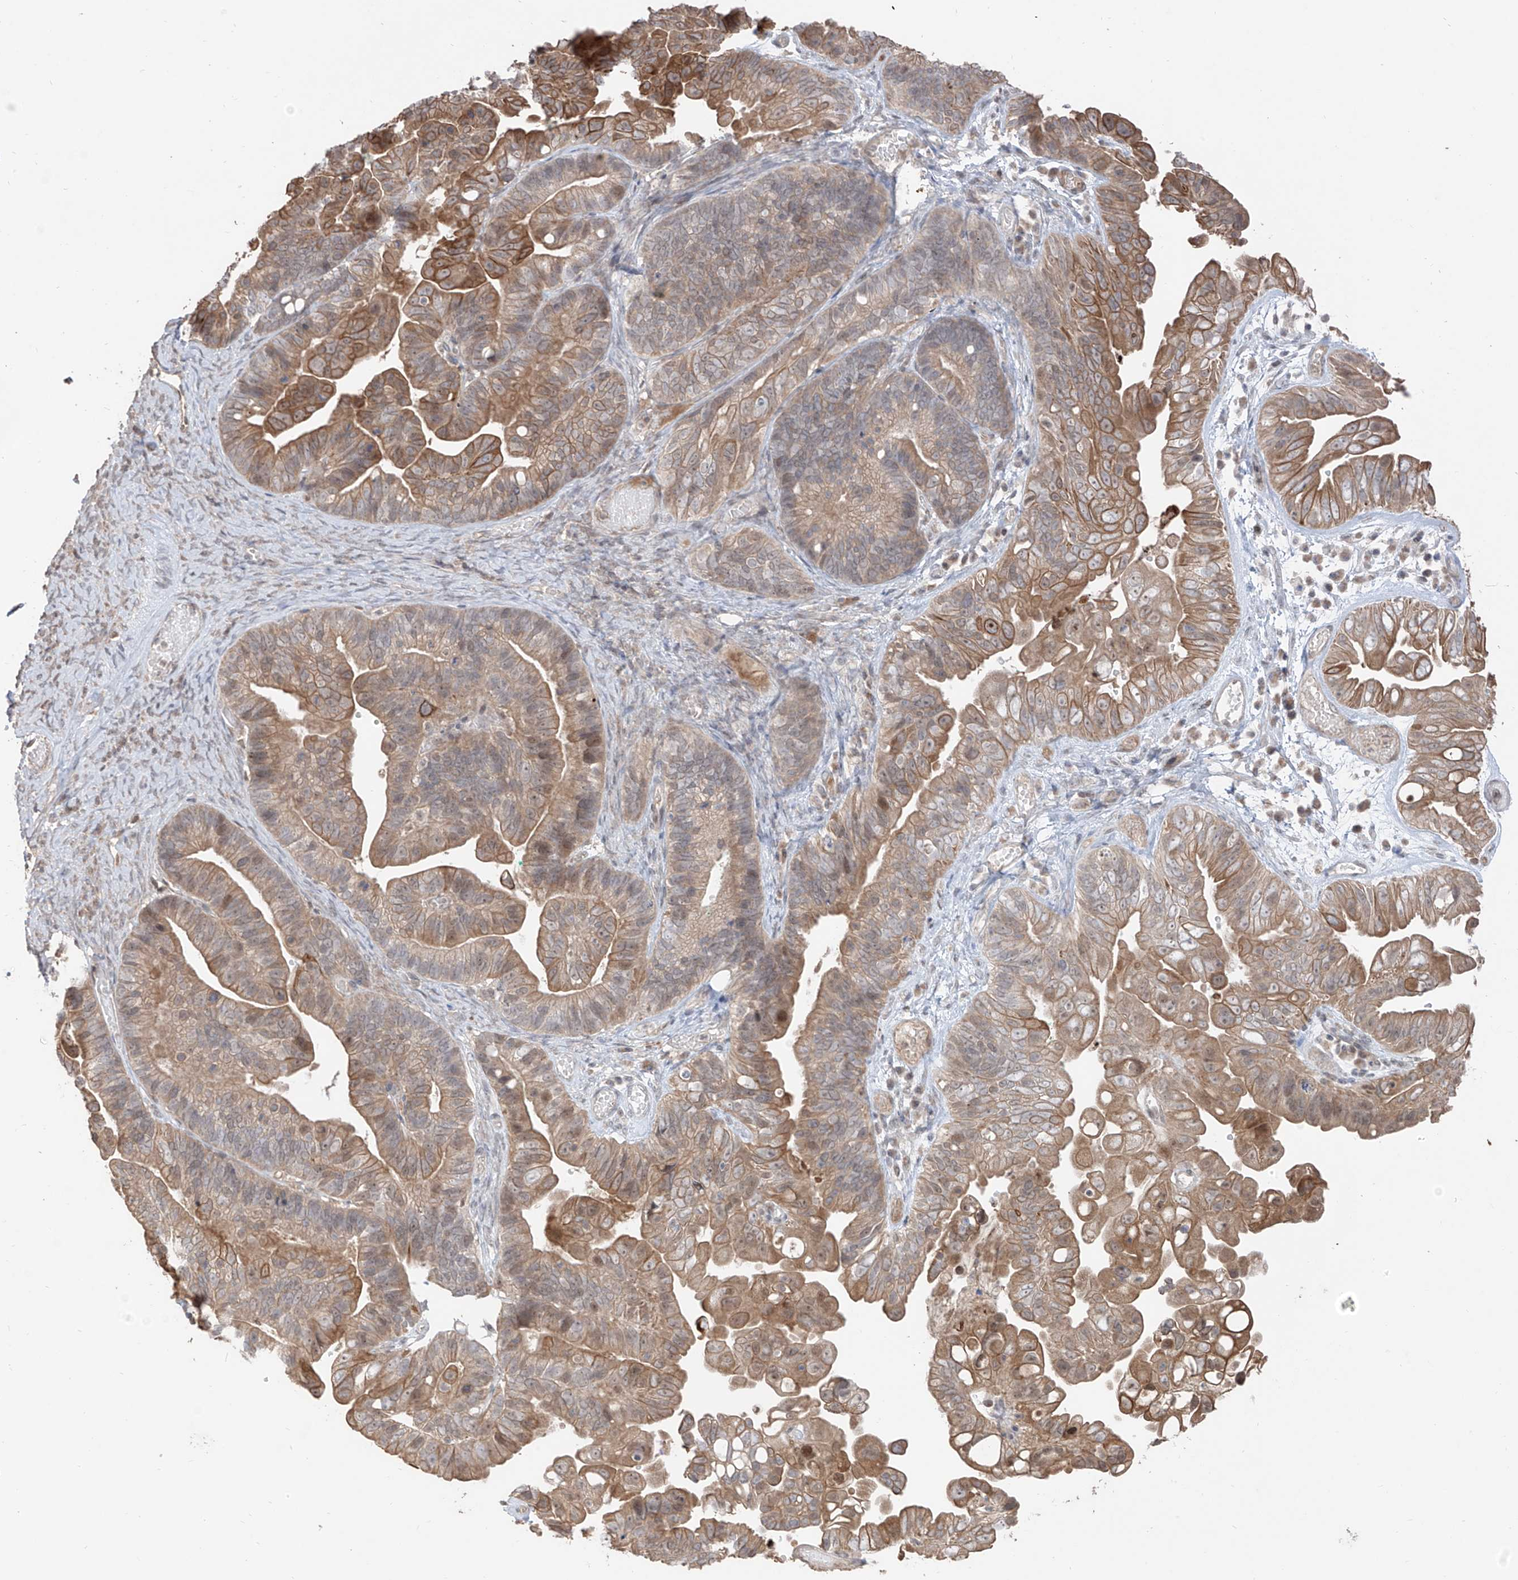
{"staining": {"intensity": "moderate", "quantity": ">75%", "location": "cytoplasmic/membranous"}, "tissue": "ovarian cancer", "cell_type": "Tumor cells", "image_type": "cancer", "snomed": [{"axis": "morphology", "description": "Cystadenocarcinoma, serous, NOS"}, {"axis": "topography", "description": "Ovary"}], "caption": "Immunohistochemical staining of serous cystadenocarcinoma (ovarian) exhibits medium levels of moderate cytoplasmic/membranous staining in approximately >75% of tumor cells.", "gene": "COLGALT2", "patient": {"sex": "female", "age": 56}}